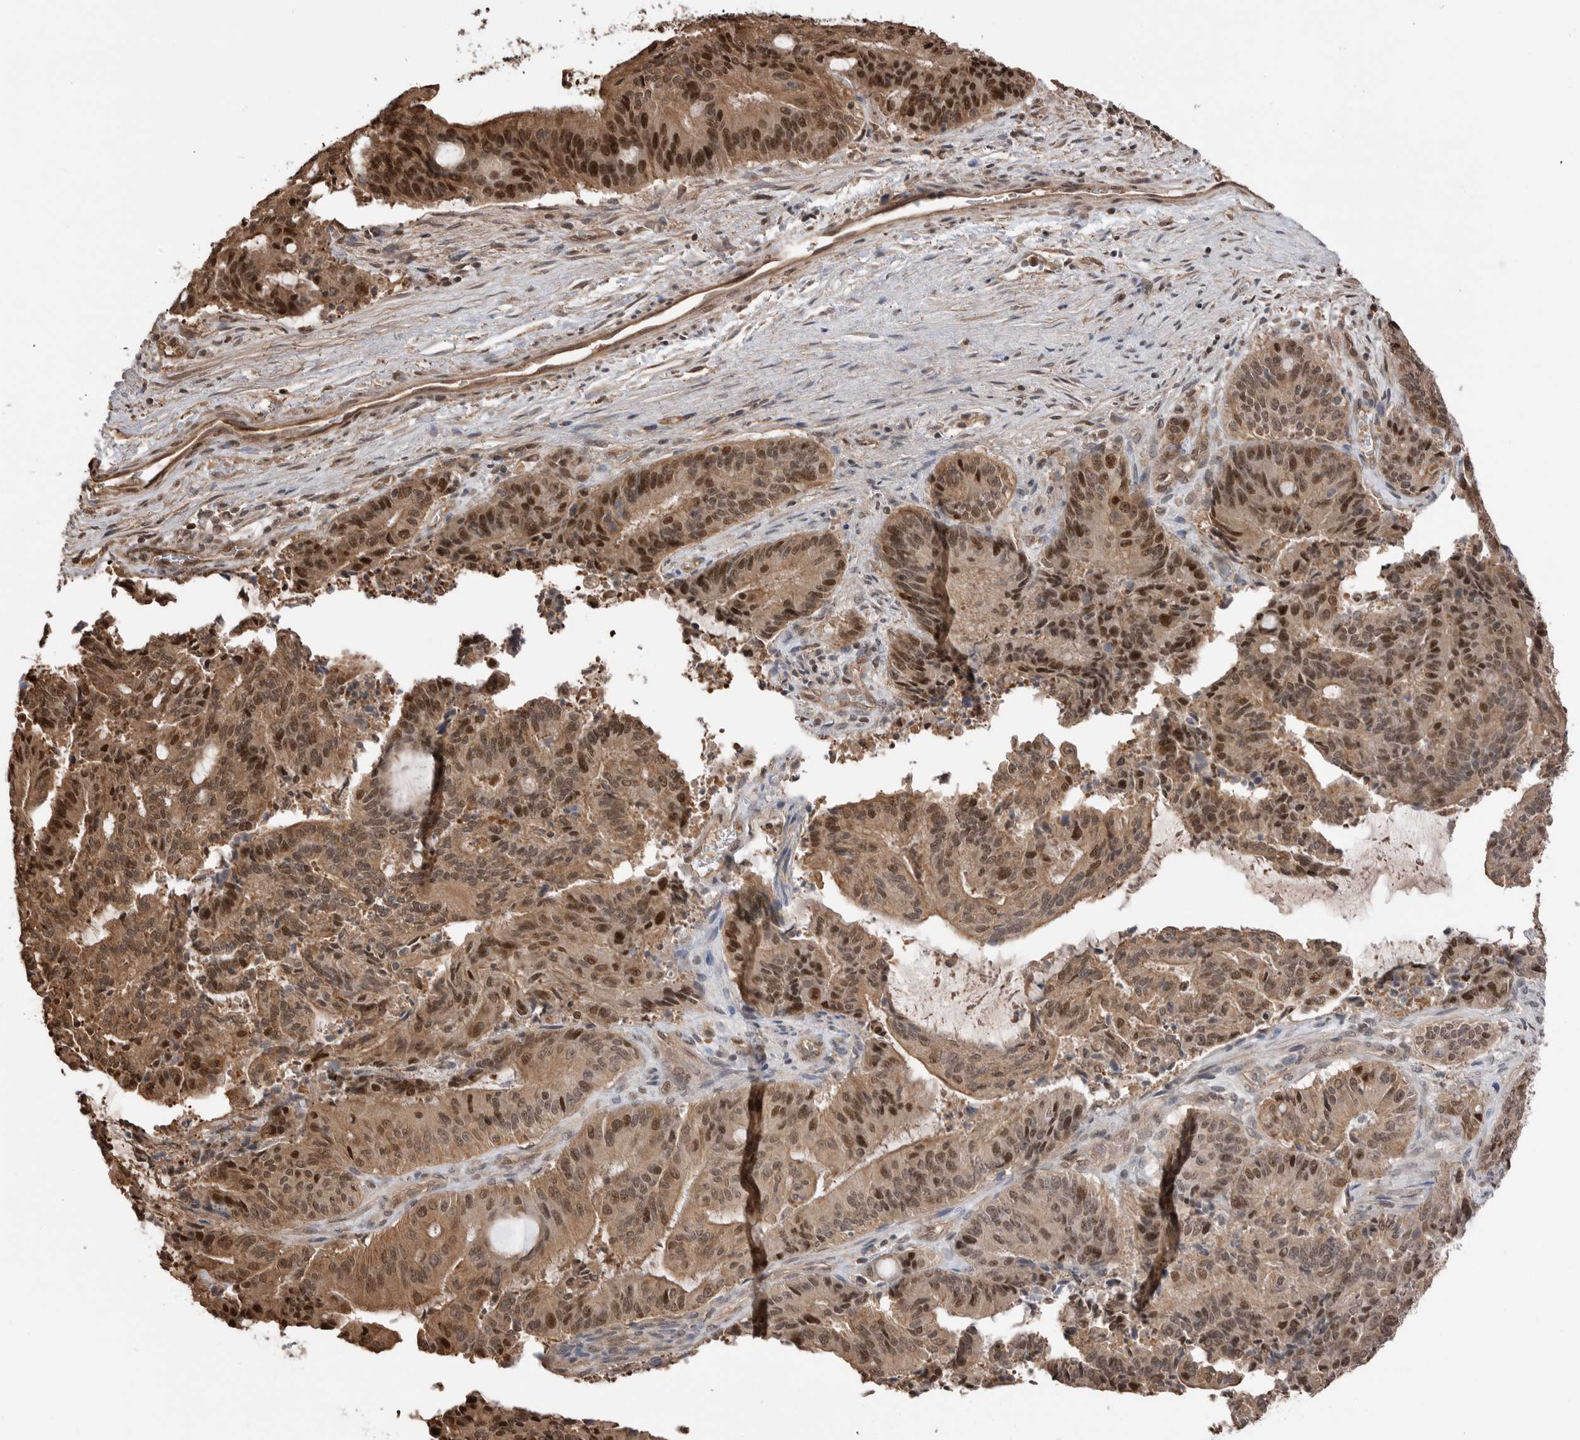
{"staining": {"intensity": "moderate", "quantity": ">75%", "location": "cytoplasmic/membranous,nuclear"}, "tissue": "liver cancer", "cell_type": "Tumor cells", "image_type": "cancer", "snomed": [{"axis": "morphology", "description": "Normal tissue, NOS"}, {"axis": "morphology", "description": "Cholangiocarcinoma"}, {"axis": "topography", "description": "Liver"}, {"axis": "topography", "description": "Peripheral nerve tissue"}], "caption": "This is a histology image of immunohistochemistry (IHC) staining of cholangiocarcinoma (liver), which shows moderate staining in the cytoplasmic/membranous and nuclear of tumor cells.", "gene": "PEAK1", "patient": {"sex": "female", "age": 73}}